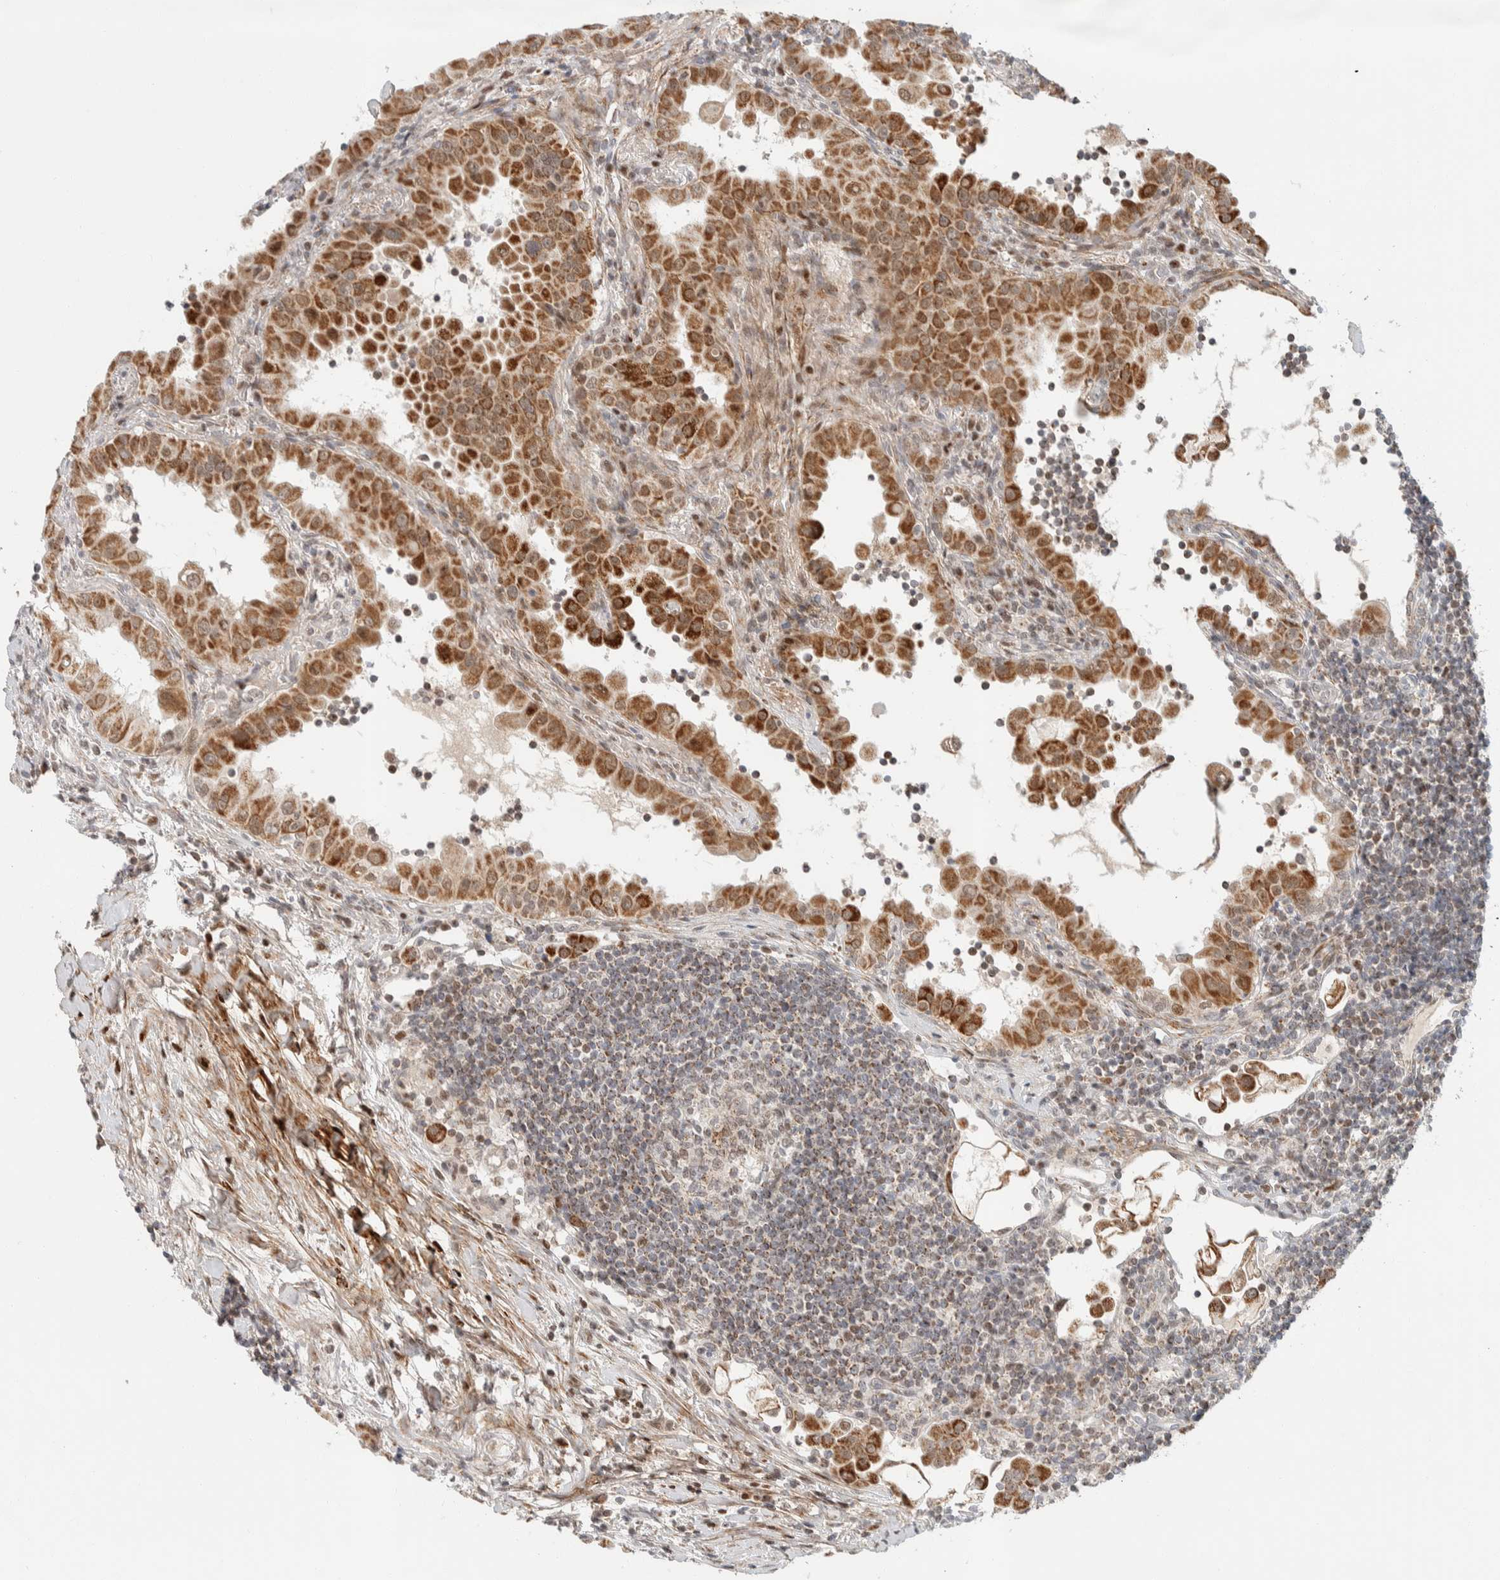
{"staining": {"intensity": "strong", "quantity": ">75%", "location": "cytoplasmic/membranous"}, "tissue": "thyroid cancer", "cell_type": "Tumor cells", "image_type": "cancer", "snomed": [{"axis": "morphology", "description": "Papillary adenocarcinoma, NOS"}, {"axis": "topography", "description": "Thyroid gland"}], "caption": "Human thyroid papillary adenocarcinoma stained with a protein marker exhibits strong staining in tumor cells.", "gene": "TSPAN32", "patient": {"sex": "male", "age": 33}}